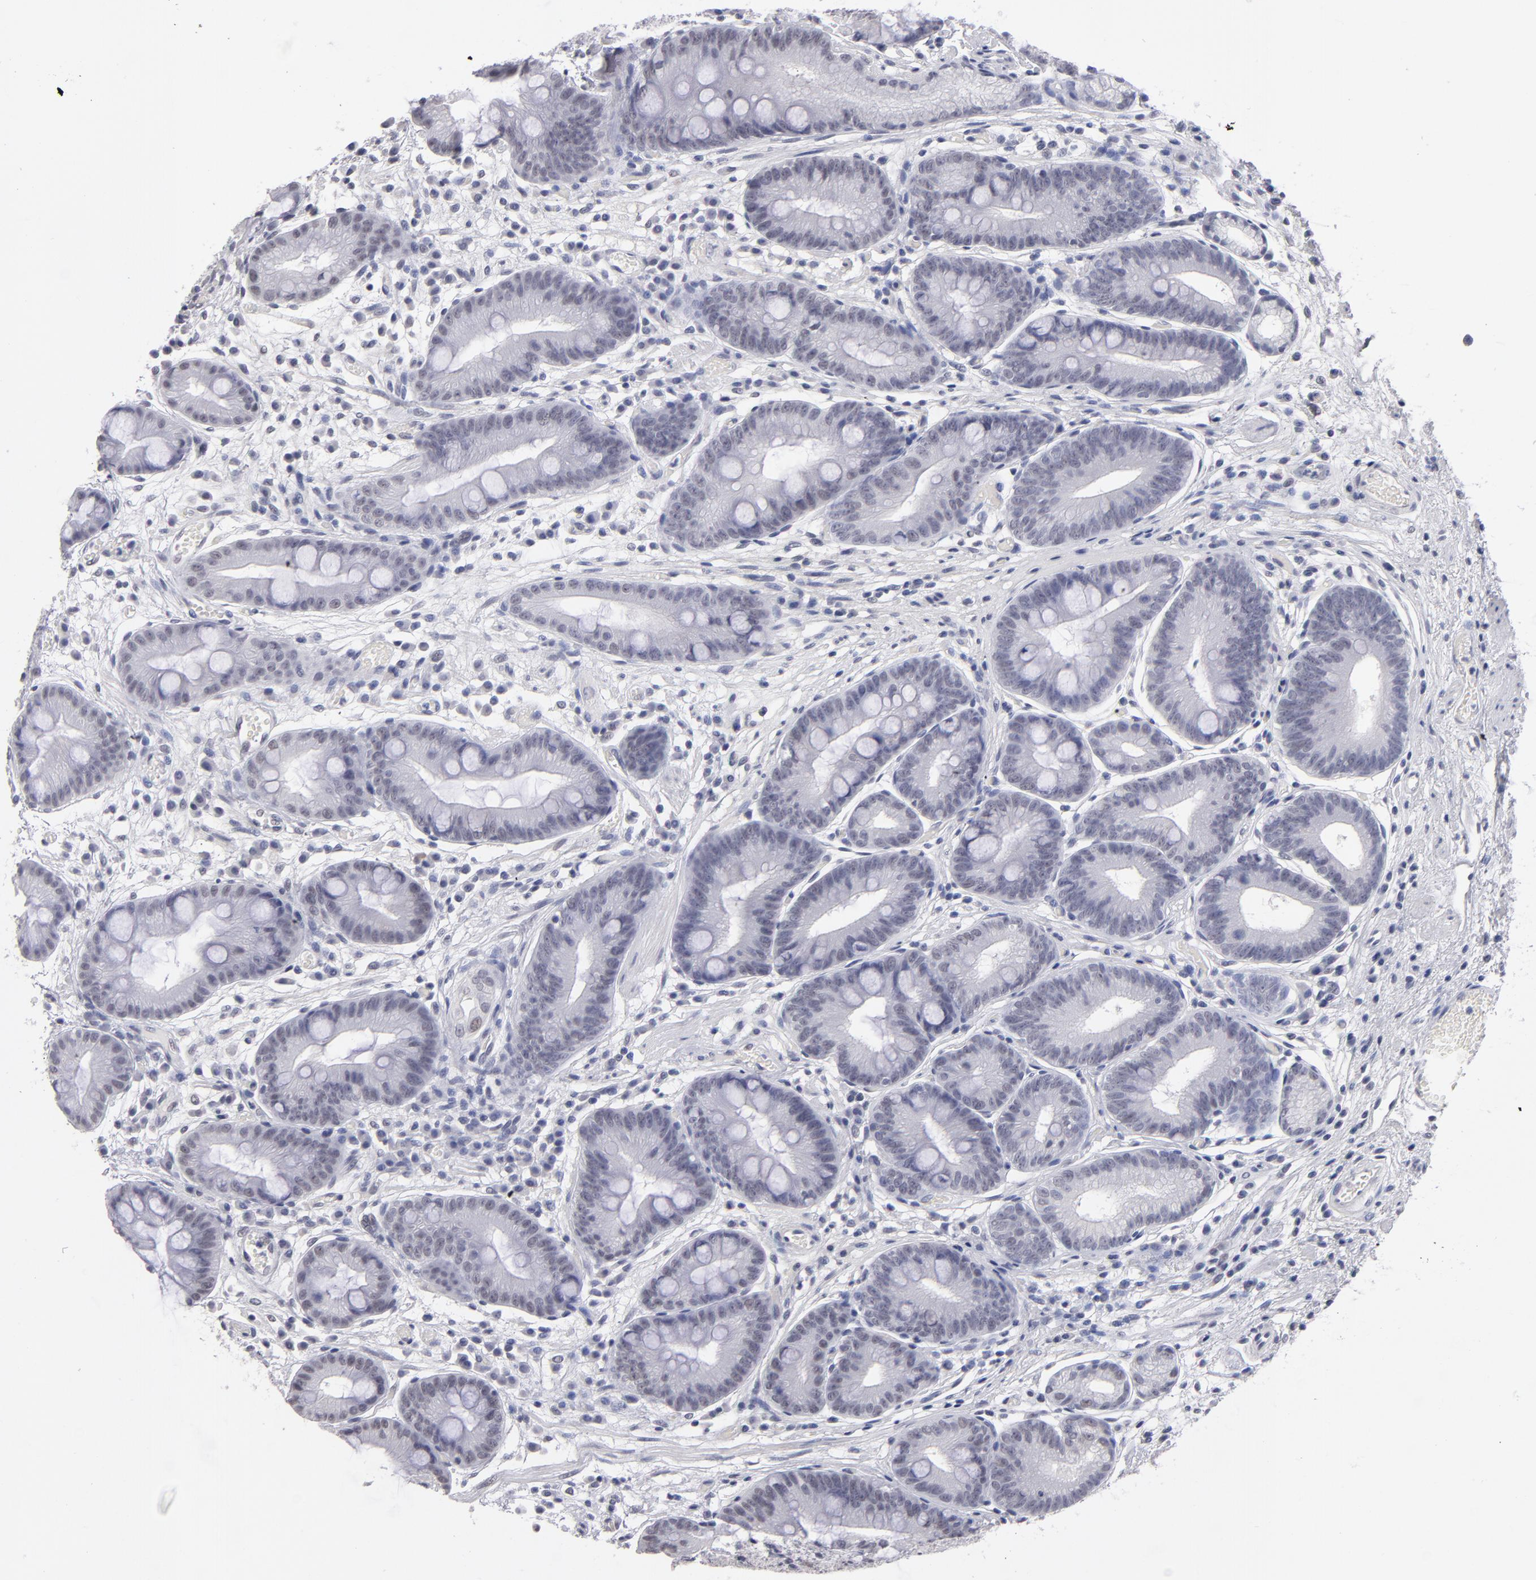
{"staining": {"intensity": "negative", "quantity": "none", "location": "none"}, "tissue": "stomach", "cell_type": "Glandular cells", "image_type": "normal", "snomed": [{"axis": "morphology", "description": "Normal tissue, NOS"}, {"axis": "morphology", "description": "Inflammation, NOS"}, {"axis": "topography", "description": "Stomach, lower"}], "caption": "IHC image of unremarkable human stomach stained for a protein (brown), which reveals no expression in glandular cells.", "gene": "TEX11", "patient": {"sex": "male", "age": 59}}